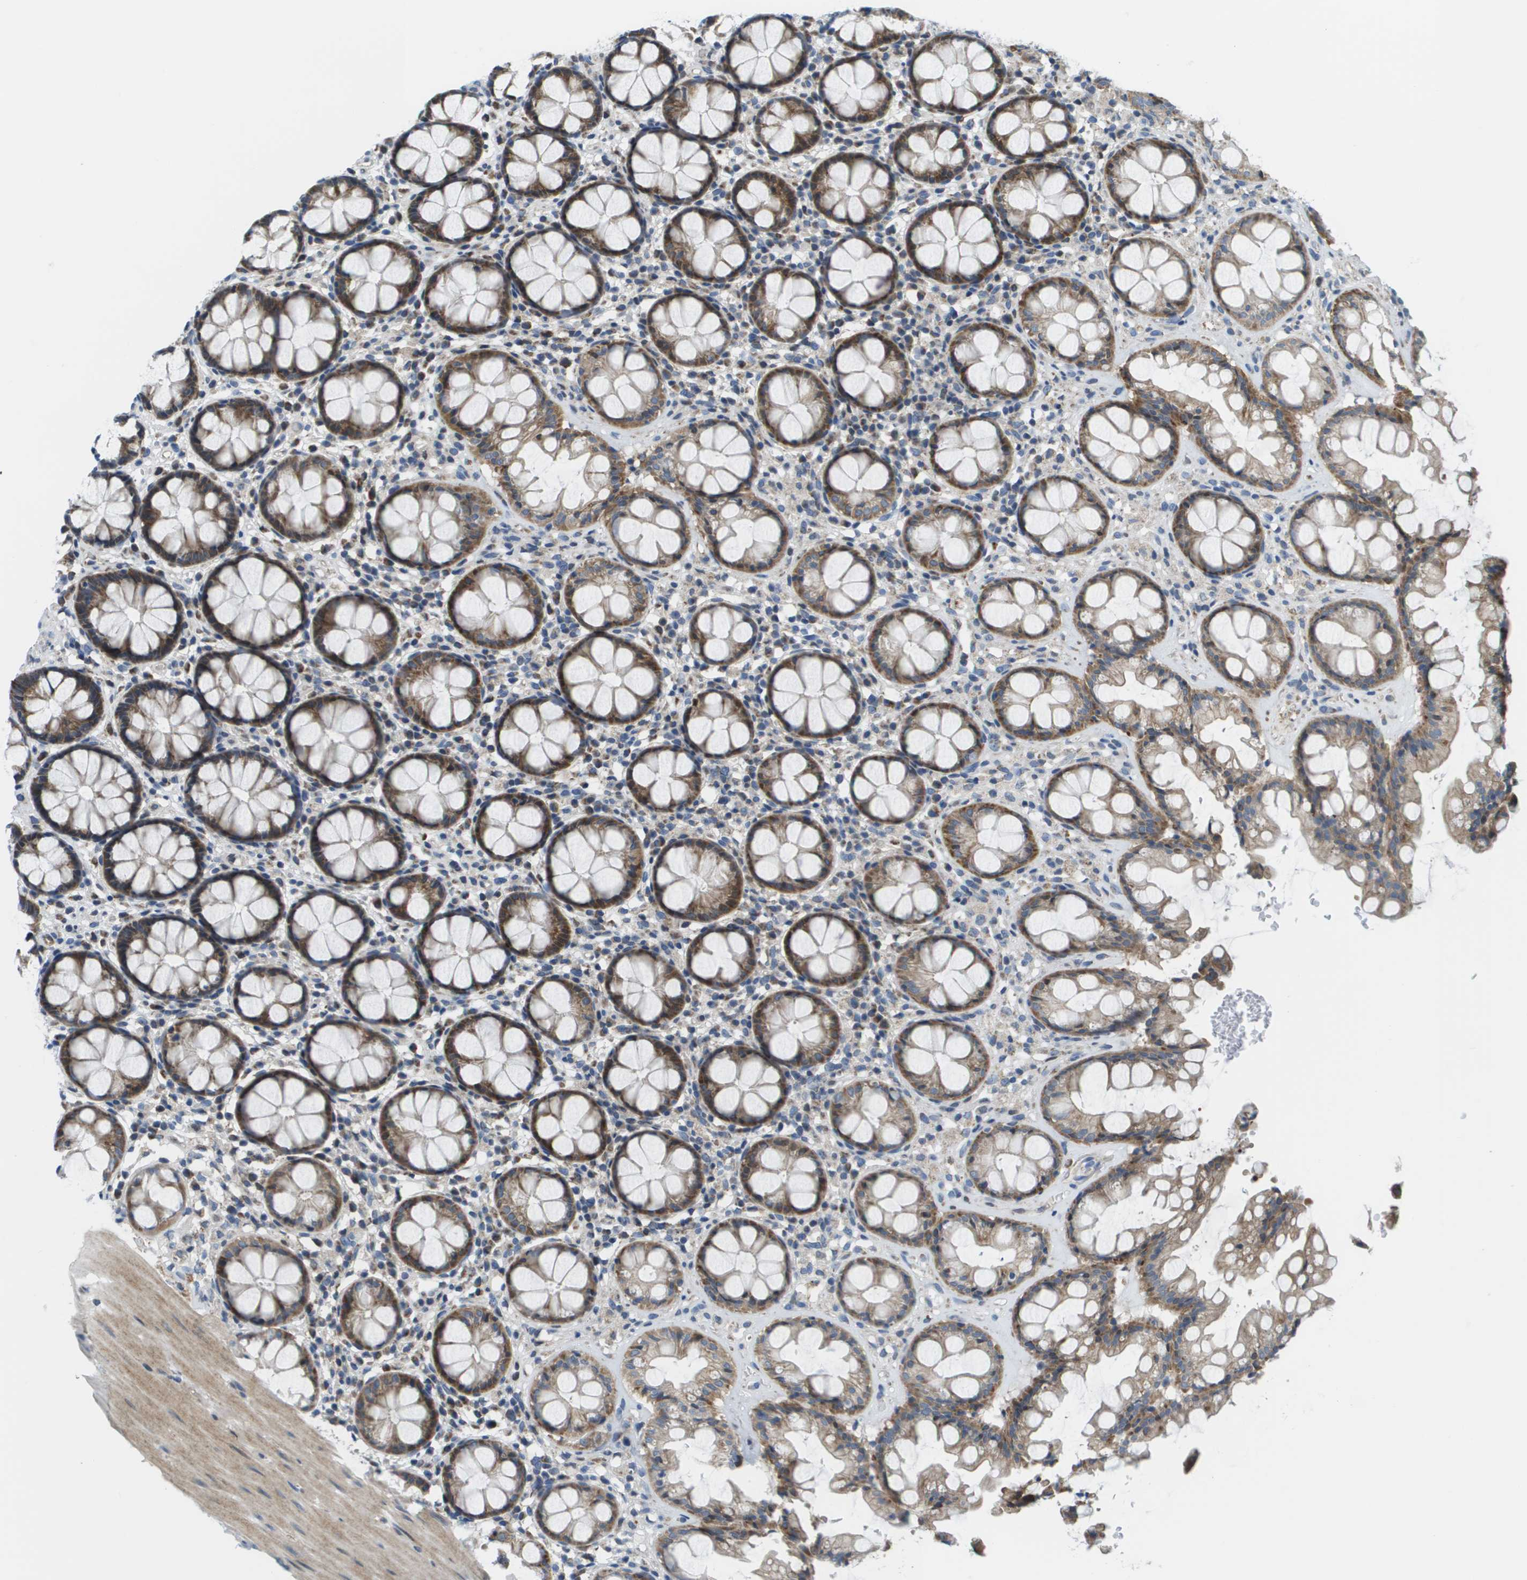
{"staining": {"intensity": "moderate", "quantity": ">75%", "location": "cytoplasmic/membranous"}, "tissue": "rectum", "cell_type": "Glandular cells", "image_type": "normal", "snomed": [{"axis": "morphology", "description": "Normal tissue, NOS"}, {"axis": "topography", "description": "Rectum"}], "caption": "This is a micrograph of immunohistochemistry (IHC) staining of benign rectum, which shows moderate staining in the cytoplasmic/membranous of glandular cells.", "gene": "KRT23", "patient": {"sex": "male", "age": 64}}